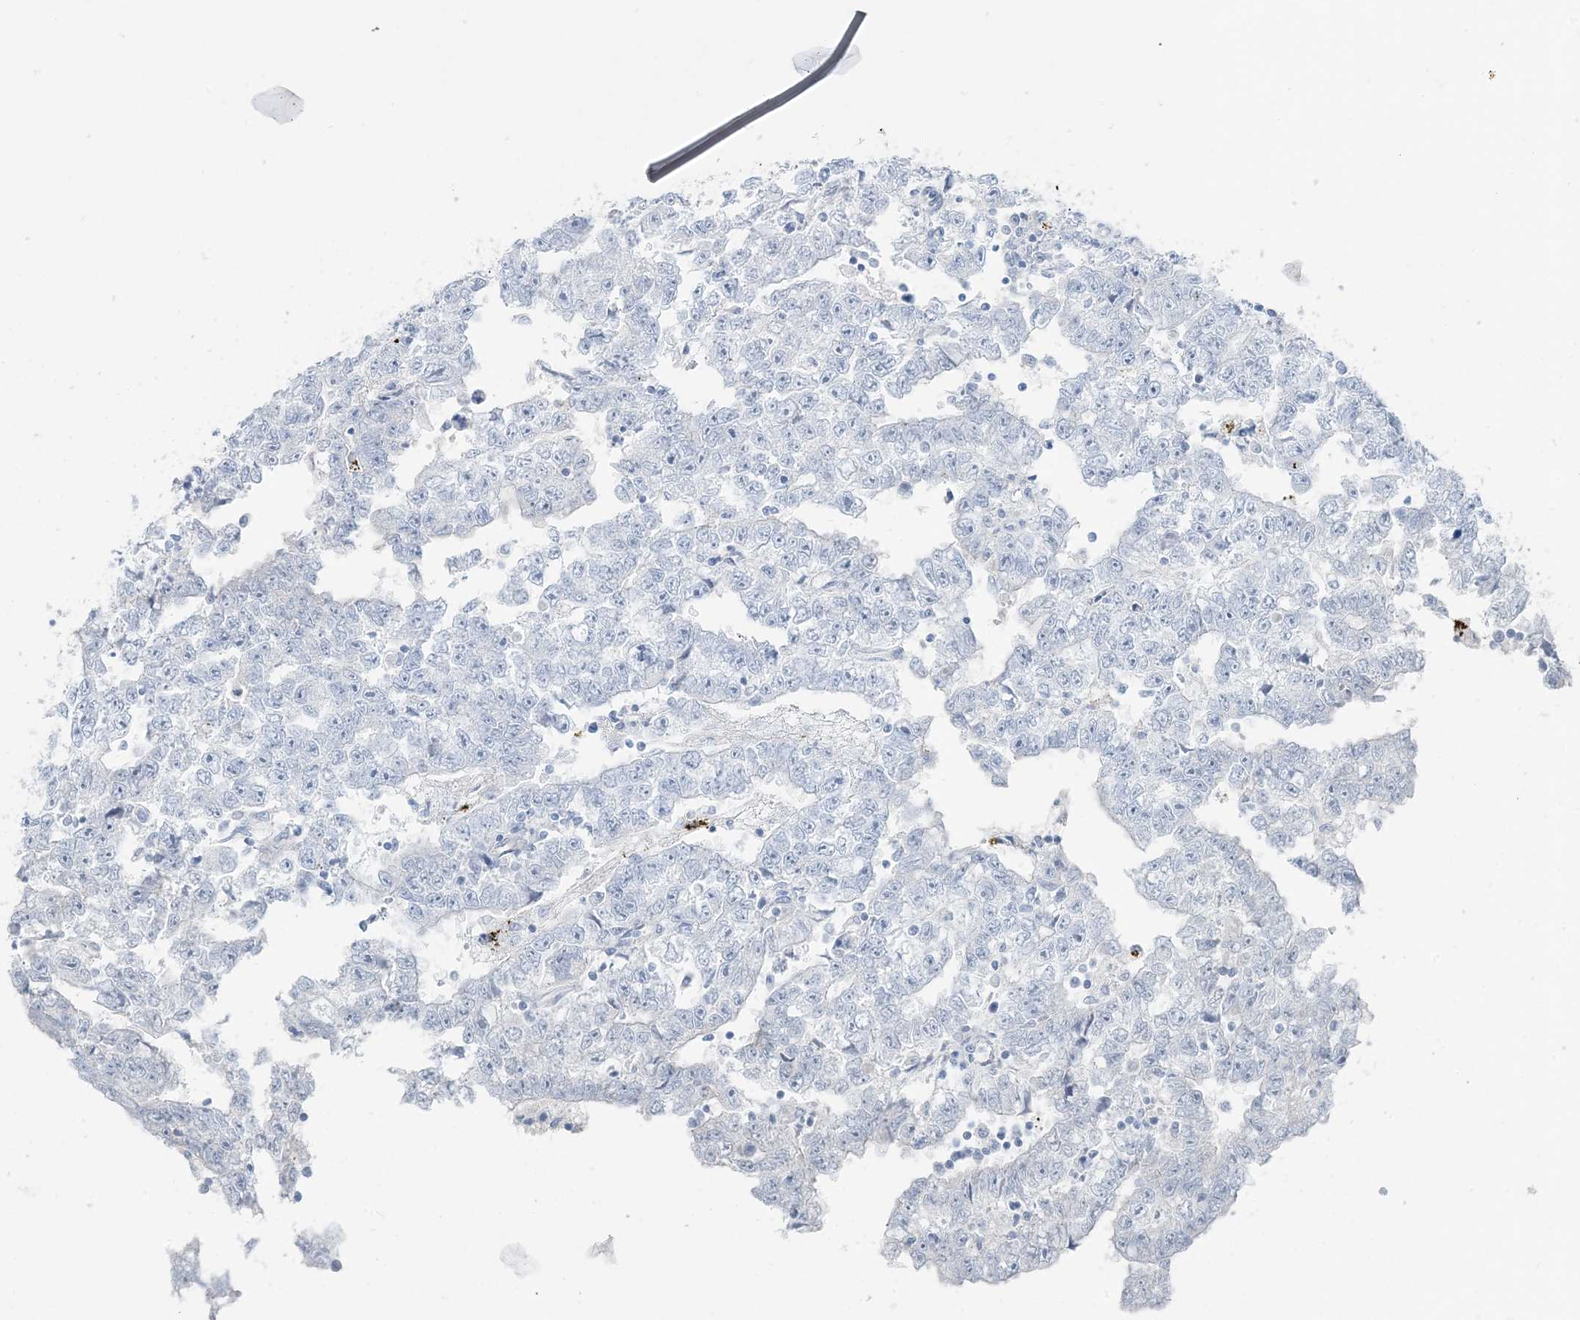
{"staining": {"intensity": "negative", "quantity": "none", "location": "none"}, "tissue": "testis cancer", "cell_type": "Tumor cells", "image_type": "cancer", "snomed": [{"axis": "morphology", "description": "Carcinoma, Embryonal, NOS"}, {"axis": "topography", "description": "Testis"}], "caption": "A high-resolution micrograph shows immunohistochemistry staining of testis embryonal carcinoma, which demonstrates no significant staining in tumor cells.", "gene": "PGM5", "patient": {"sex": "male", "age": 25}}